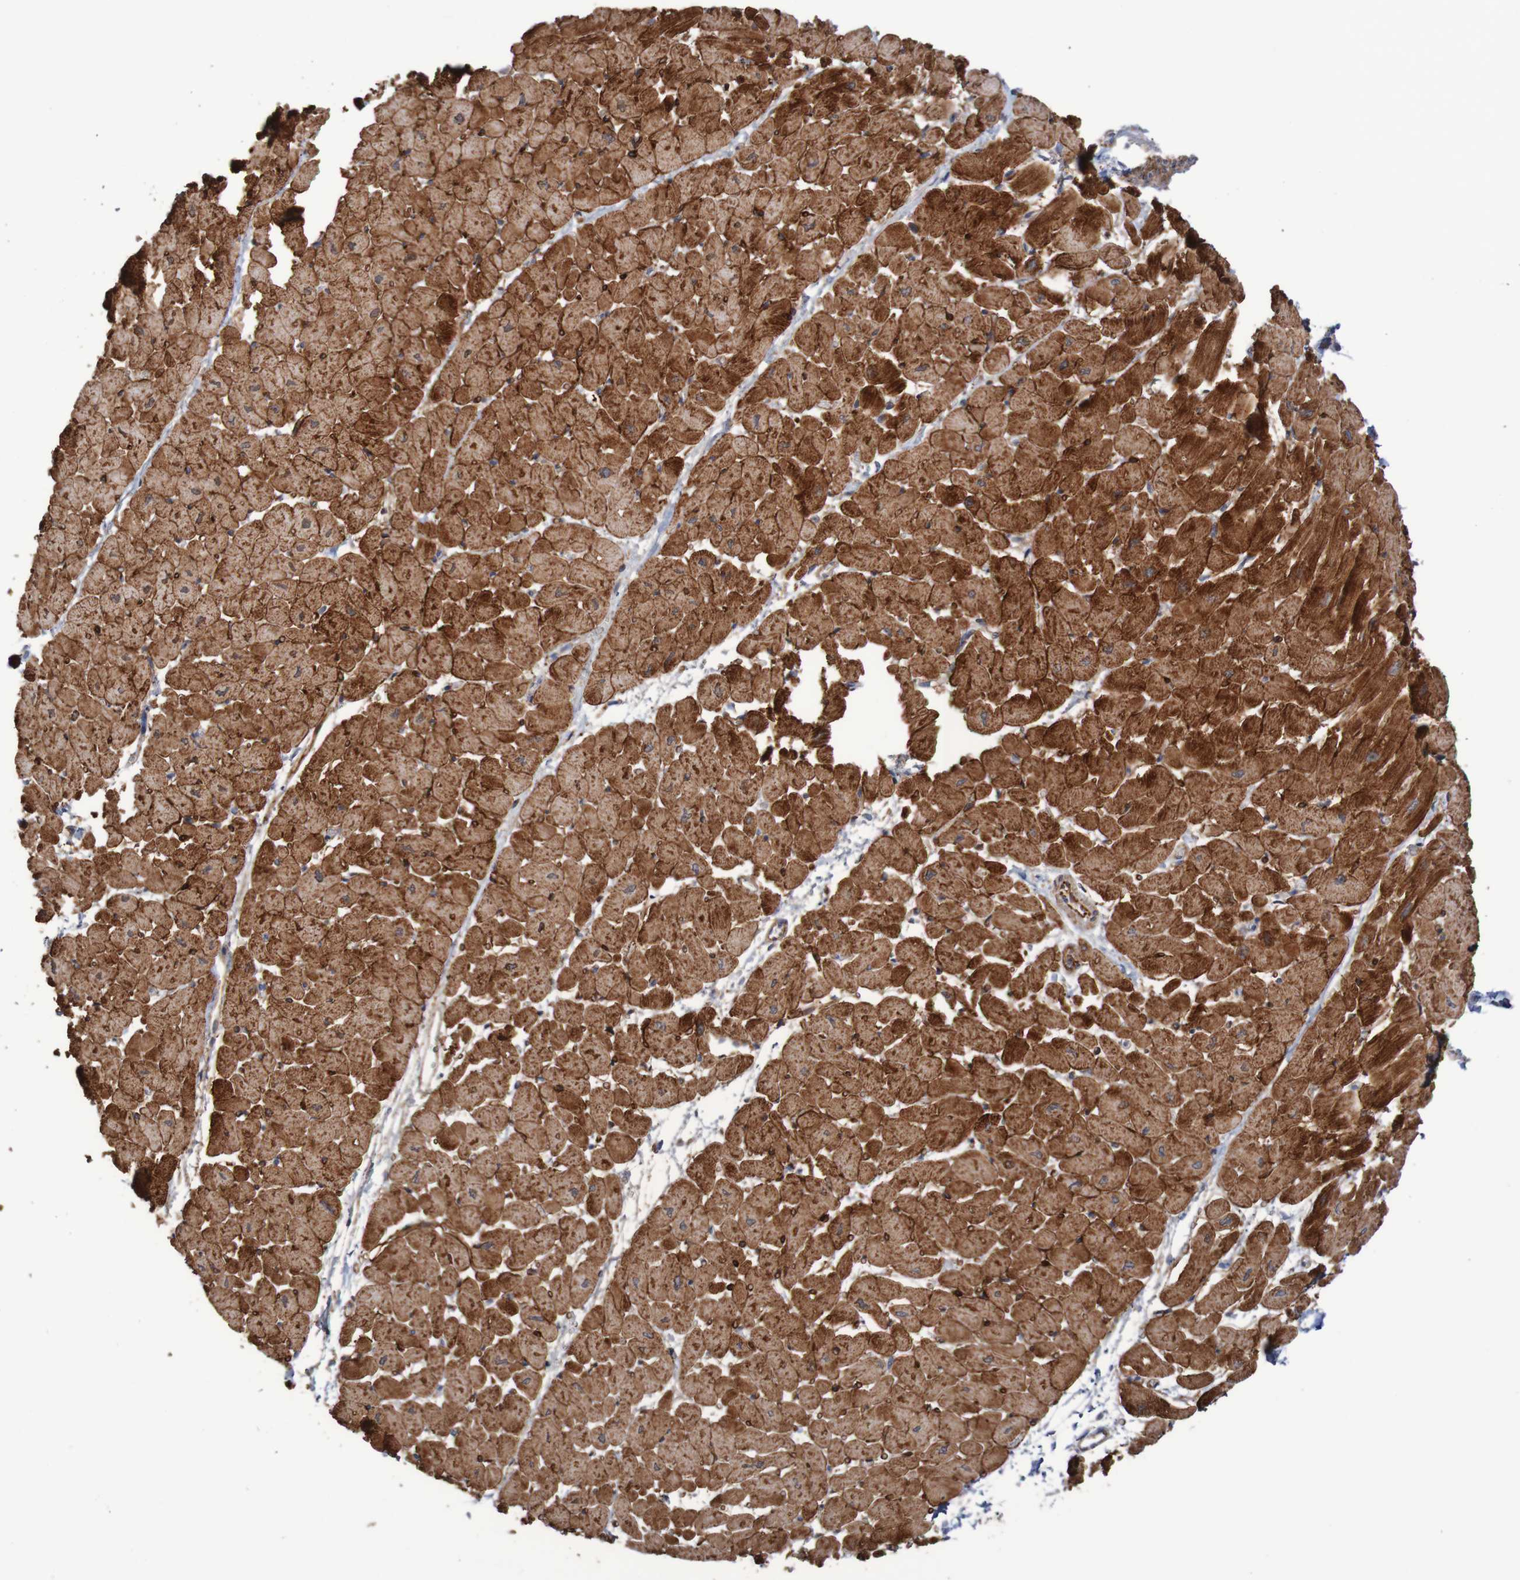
{"staining": {"intensity": "strong", "quantity": ">75%", "location": "cytoplasmic/membranous"}, "tissue": "heart muscle", "cell_type": "Cardiomyocytes", "image_type": "normal", "snomed": [{"axis": "morphology", "description": "Normal tissue, NOS"}, {"axis": "topography", "description": "Heart"}], "caption": "Immunohistochemical staining of benign heart muscle exhibits >75% levels of strong cytoplasmic/membranous protein positivity in about >75% of cardiomyocytes. The staining was performed using DAB (3,3'-diaminobenzidine) to visualize the protein expression in brown, while the nuclei were stained in blue with hematoxylin (Magnification: 20x).", "gene": "MMEL1", "patient": {"sex": "male", "age": 45}}